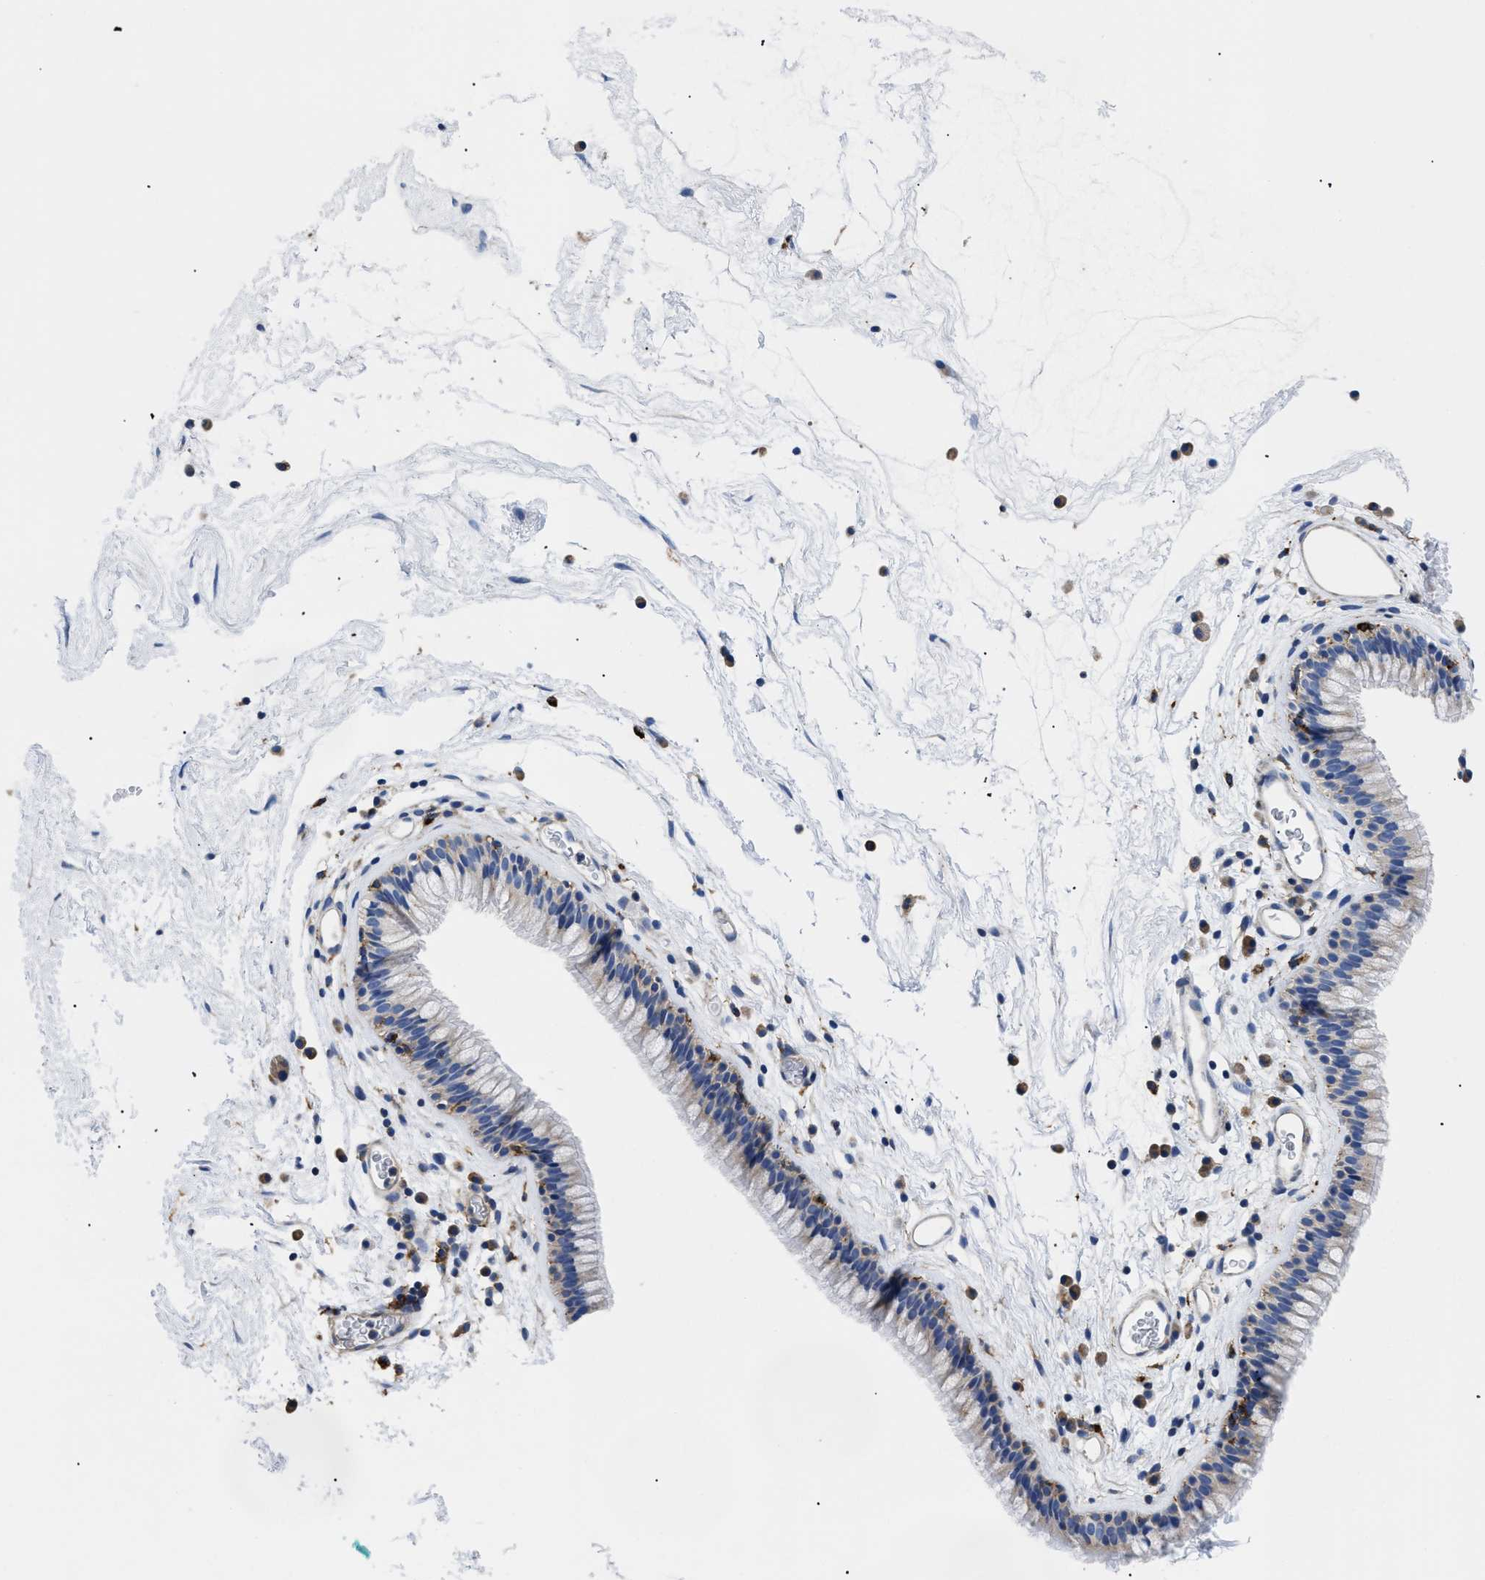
{"staining": {"intensity": "weak", "quantity": "<25%", "location": "cytoplasmic/membranous"}, "tissue": "nasopharynx", "cell_type": "Respiratory epithelial cells", "image_type": "normal", "snomed": [{"axis": "morphology", "description": "Normal tissue, NOS"}, {"axis": "morphology", "description": "Inflammation, NOS"}, {"axis": "topography", "description": "Nasopharynx"}], "caption": "A photomicrograph of nasopharynx stained for a protein exhibits no brown staining in respiratory epithelial cells.", "gene": "HLA", "patient": {"sex": "male", "age": 48}}